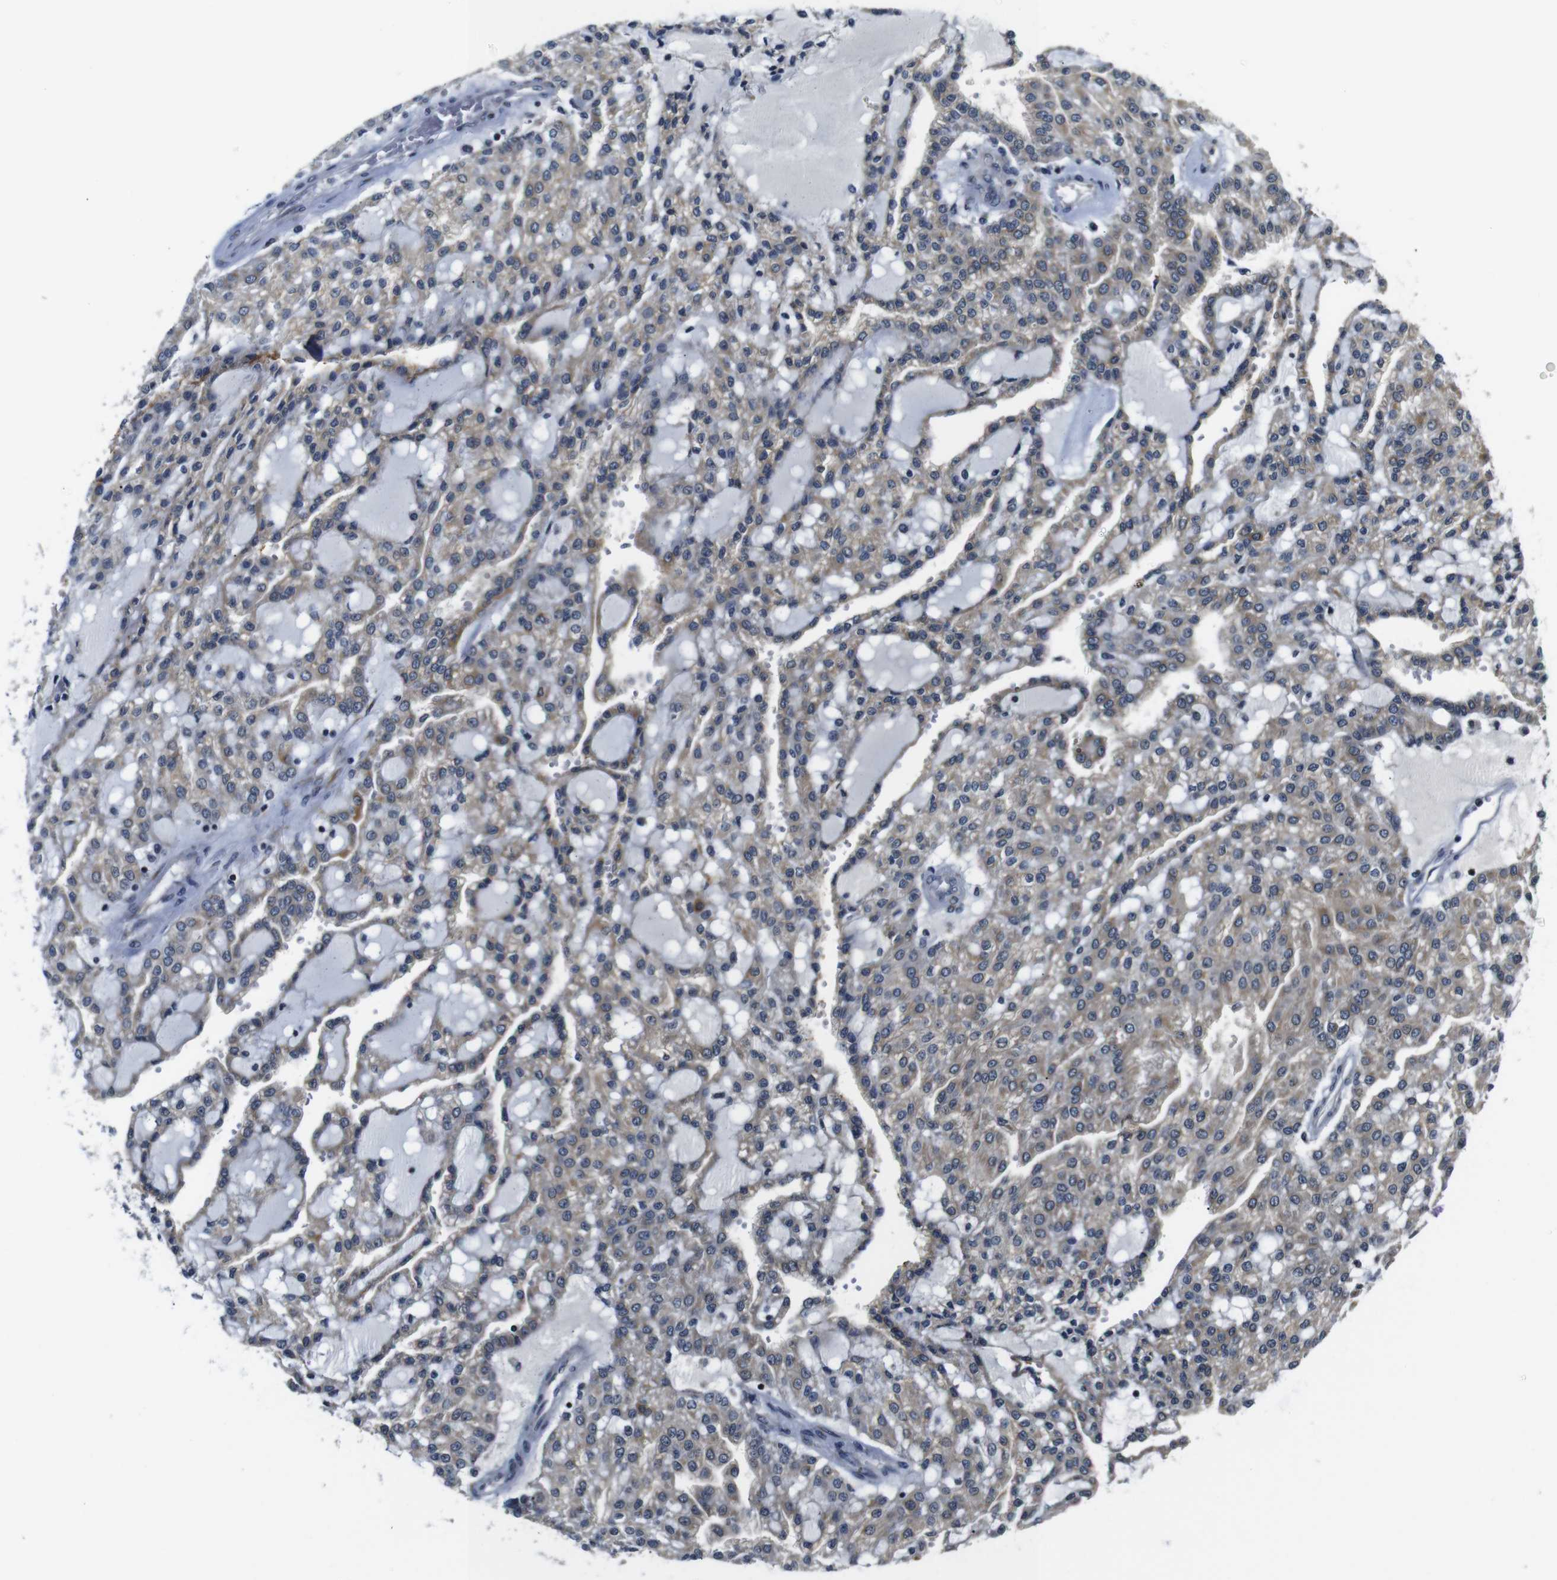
{"staining": {"intensity": "moderate", "quantity": "<25%", "location": "cytoplasmic/membranous"}, "tissue": "renal cancer", "cell_type": "Tumor cells", "image_type": "cancer", "snomed": [{"axis": "morphology", "description": "Adenocarcinoma, NOS"}, {"axis": "topography", "description": "Kidney"}], "caption": "Tumor cells display low levels of moderate cytoplasmic/membranous staining in approximately <25% of cells in renal cancer.", "gene": "FKBP14", "patient": {"sex": "male", "age": 63}}